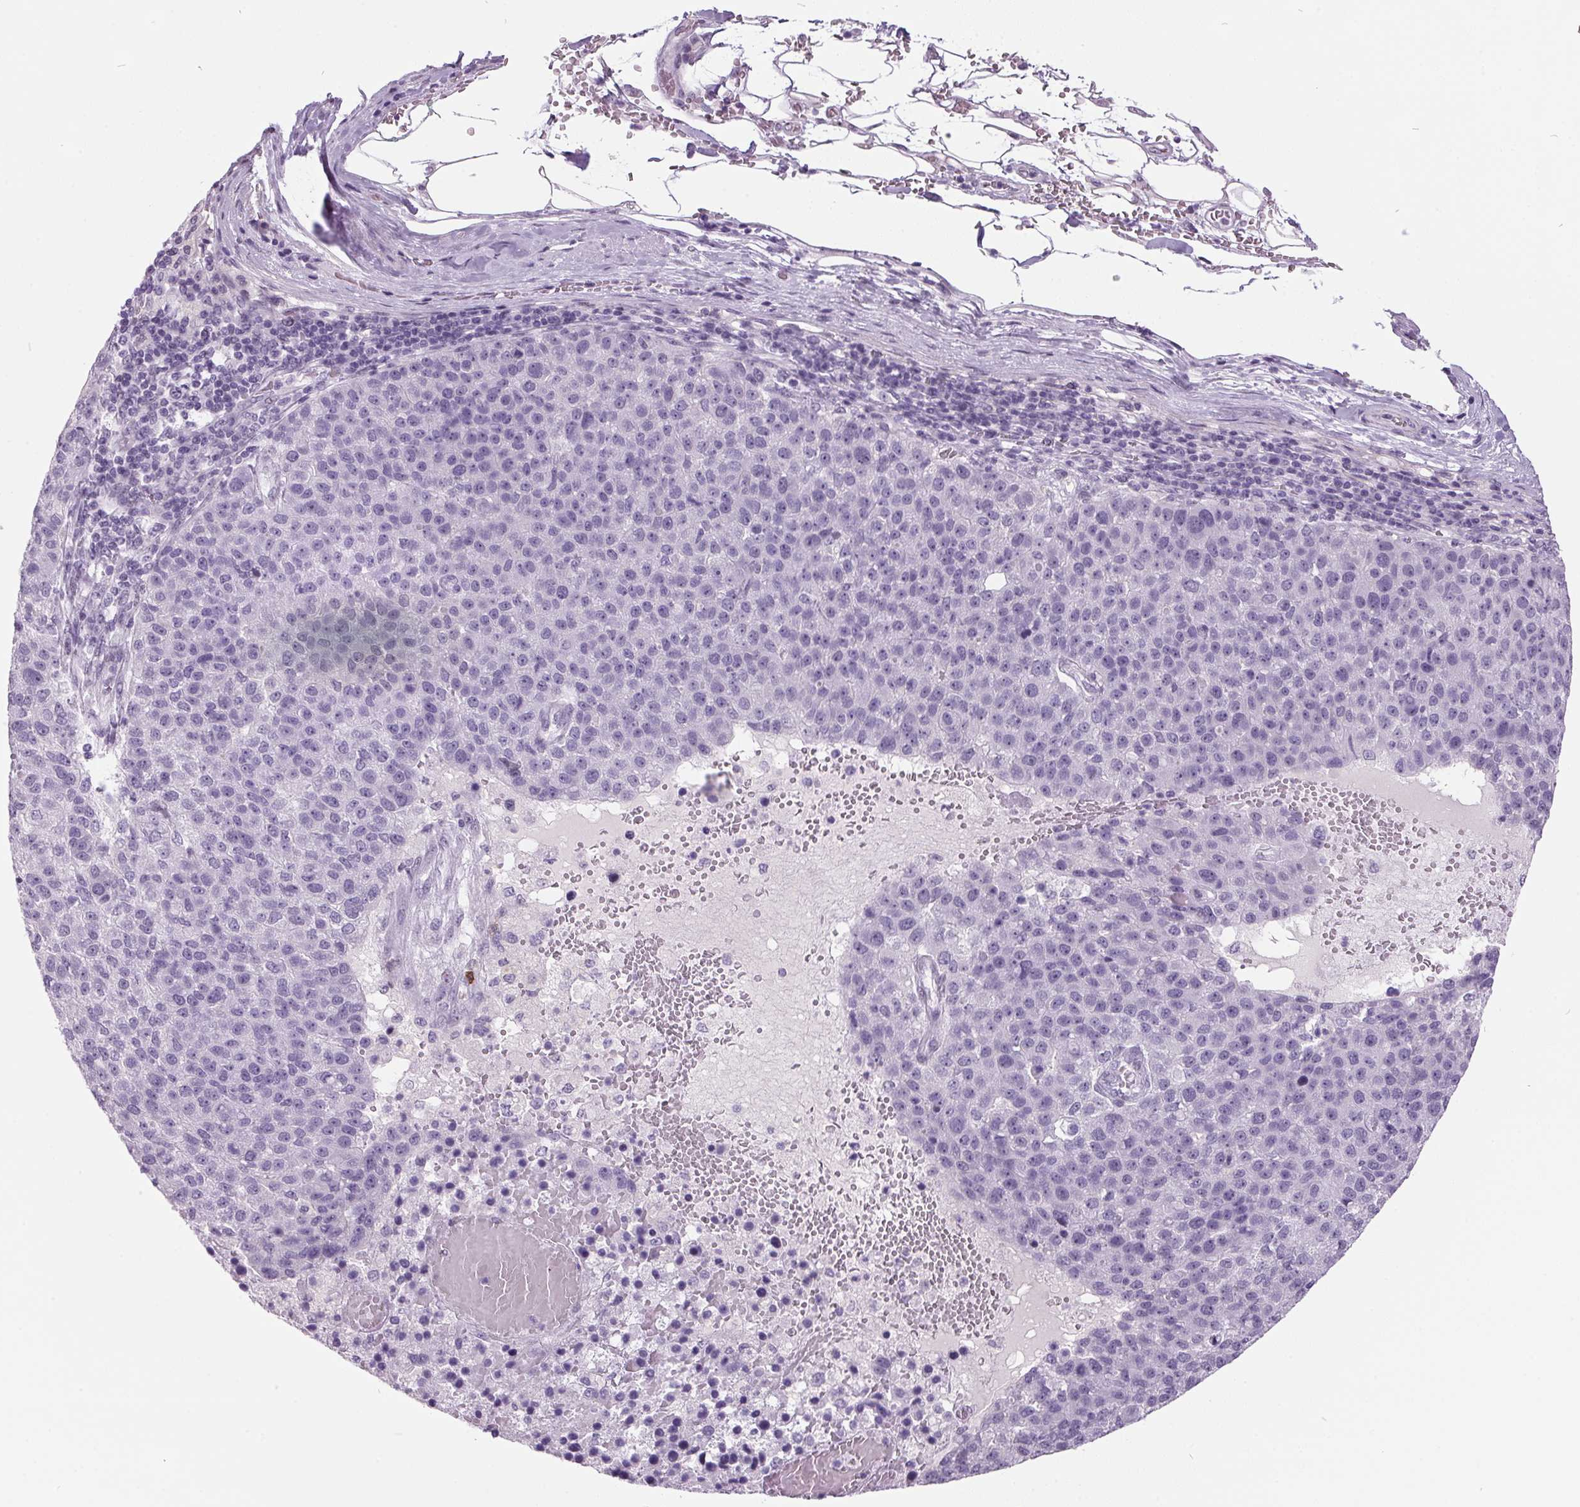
{"staining": {"intensity": "negative", "quantity": "none", "location": "none"}, "tissue": "pancreatic cancer", "cell_type": "Tumor cells", "image_type": "cancer", "snomed": [{"axis": "morphology", "description": "Adenocarcinoma, NOS"}, {"axis": "topography", "description": "Pancreas"}], "caption": "A high-resolution image shows IHC staining of pancreatic adenocarcinoma, which exhibits no significant expression in tumor cells.", "gene": "ODAD2", "patient": {"sex": "female", "age": 61}}